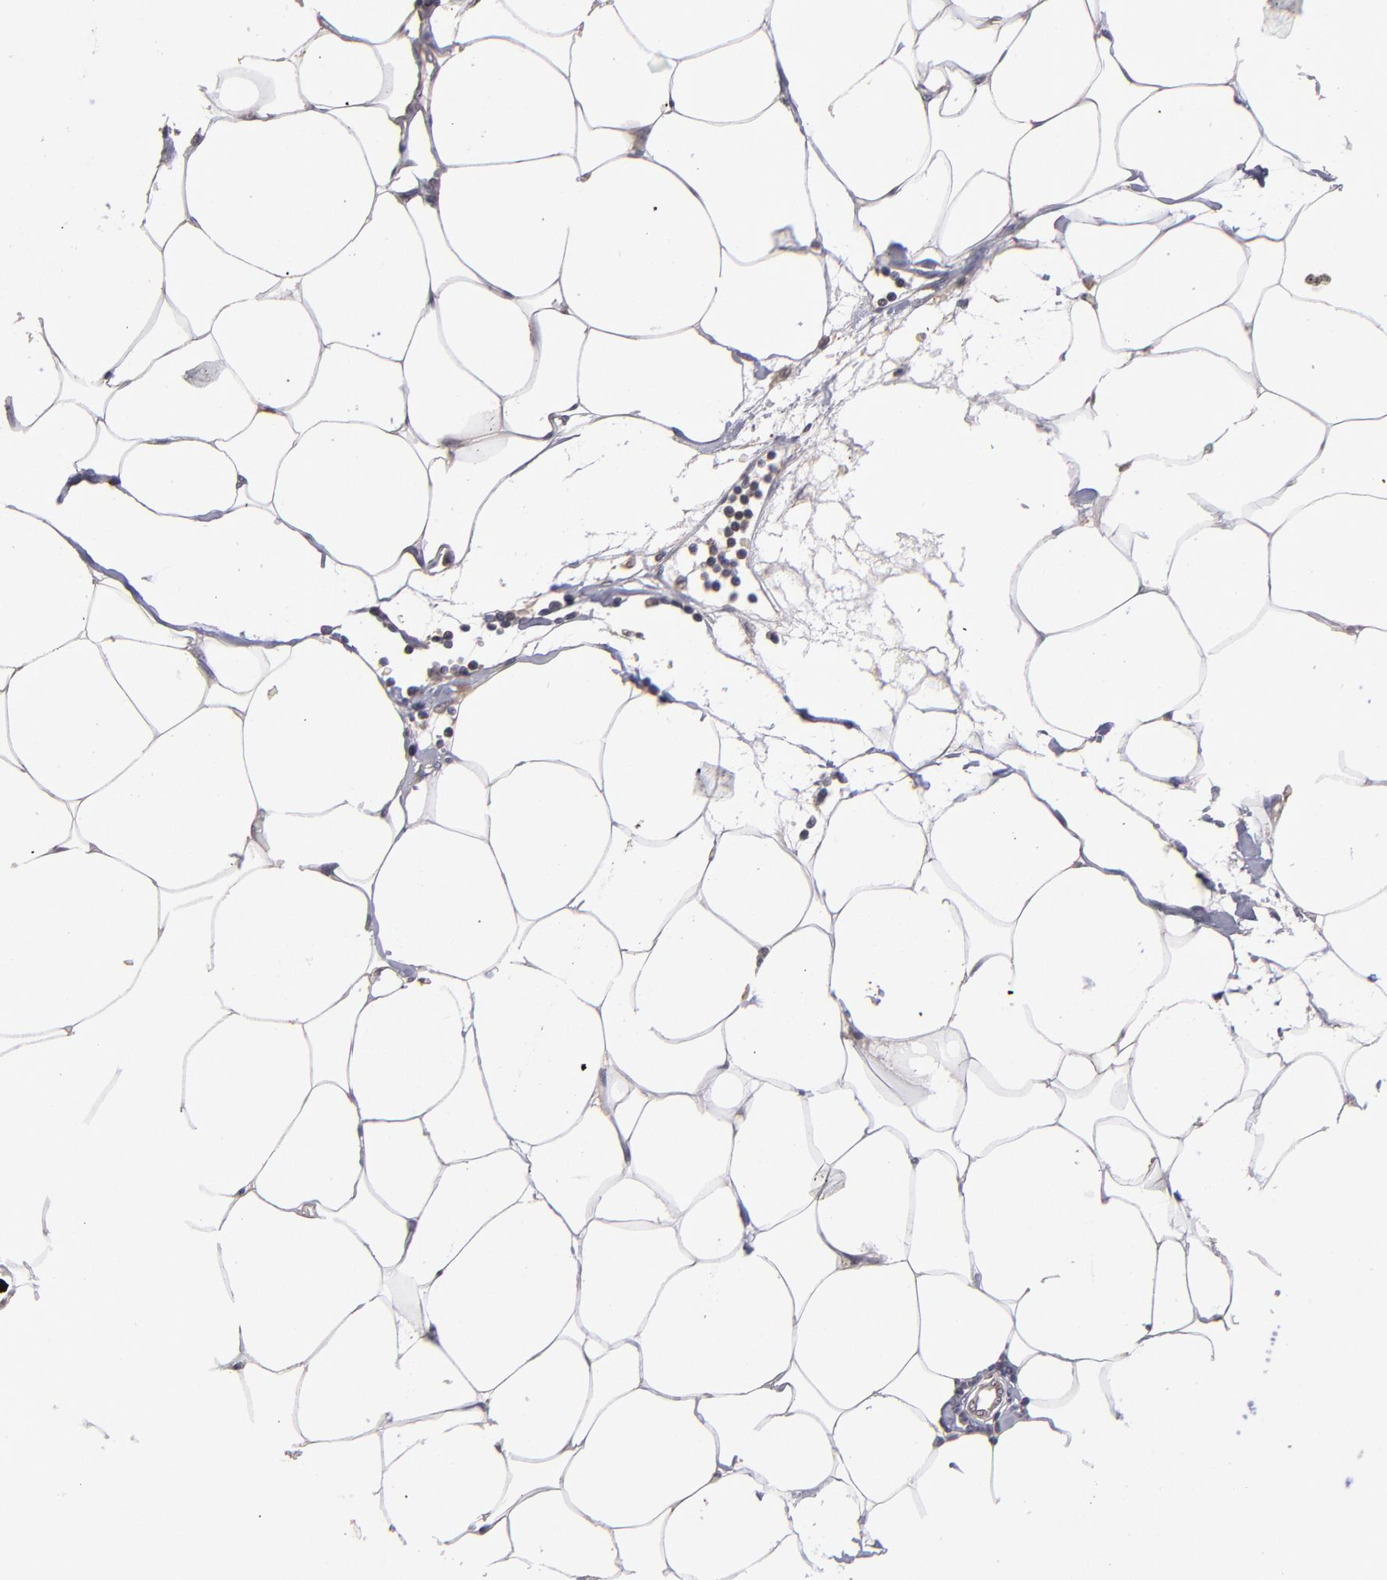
{"staining": {"intensity": "negative", "quantity": "none", "location": "none"}, "tissue": "adipose tissue", "cell_type": "Adipocytes", "image_type": "normal", "snomed": [{"axis": "morphology", "description": "Normal tissue, NOS"}, {"axis": "morphology", "description": "Adenocarcinoma, NOS"}, {"axis": "topography", "description": "Colon"}, {"axis": "topography", "description": "Peripheral nerve tissue"}], "caption": "This is an immunohistochemistry photomicrograph of benign human adipose tissue. There is no expression in adipocytes.", "gene": "NF2", "patient": {"sex": "male", "age": 14}}